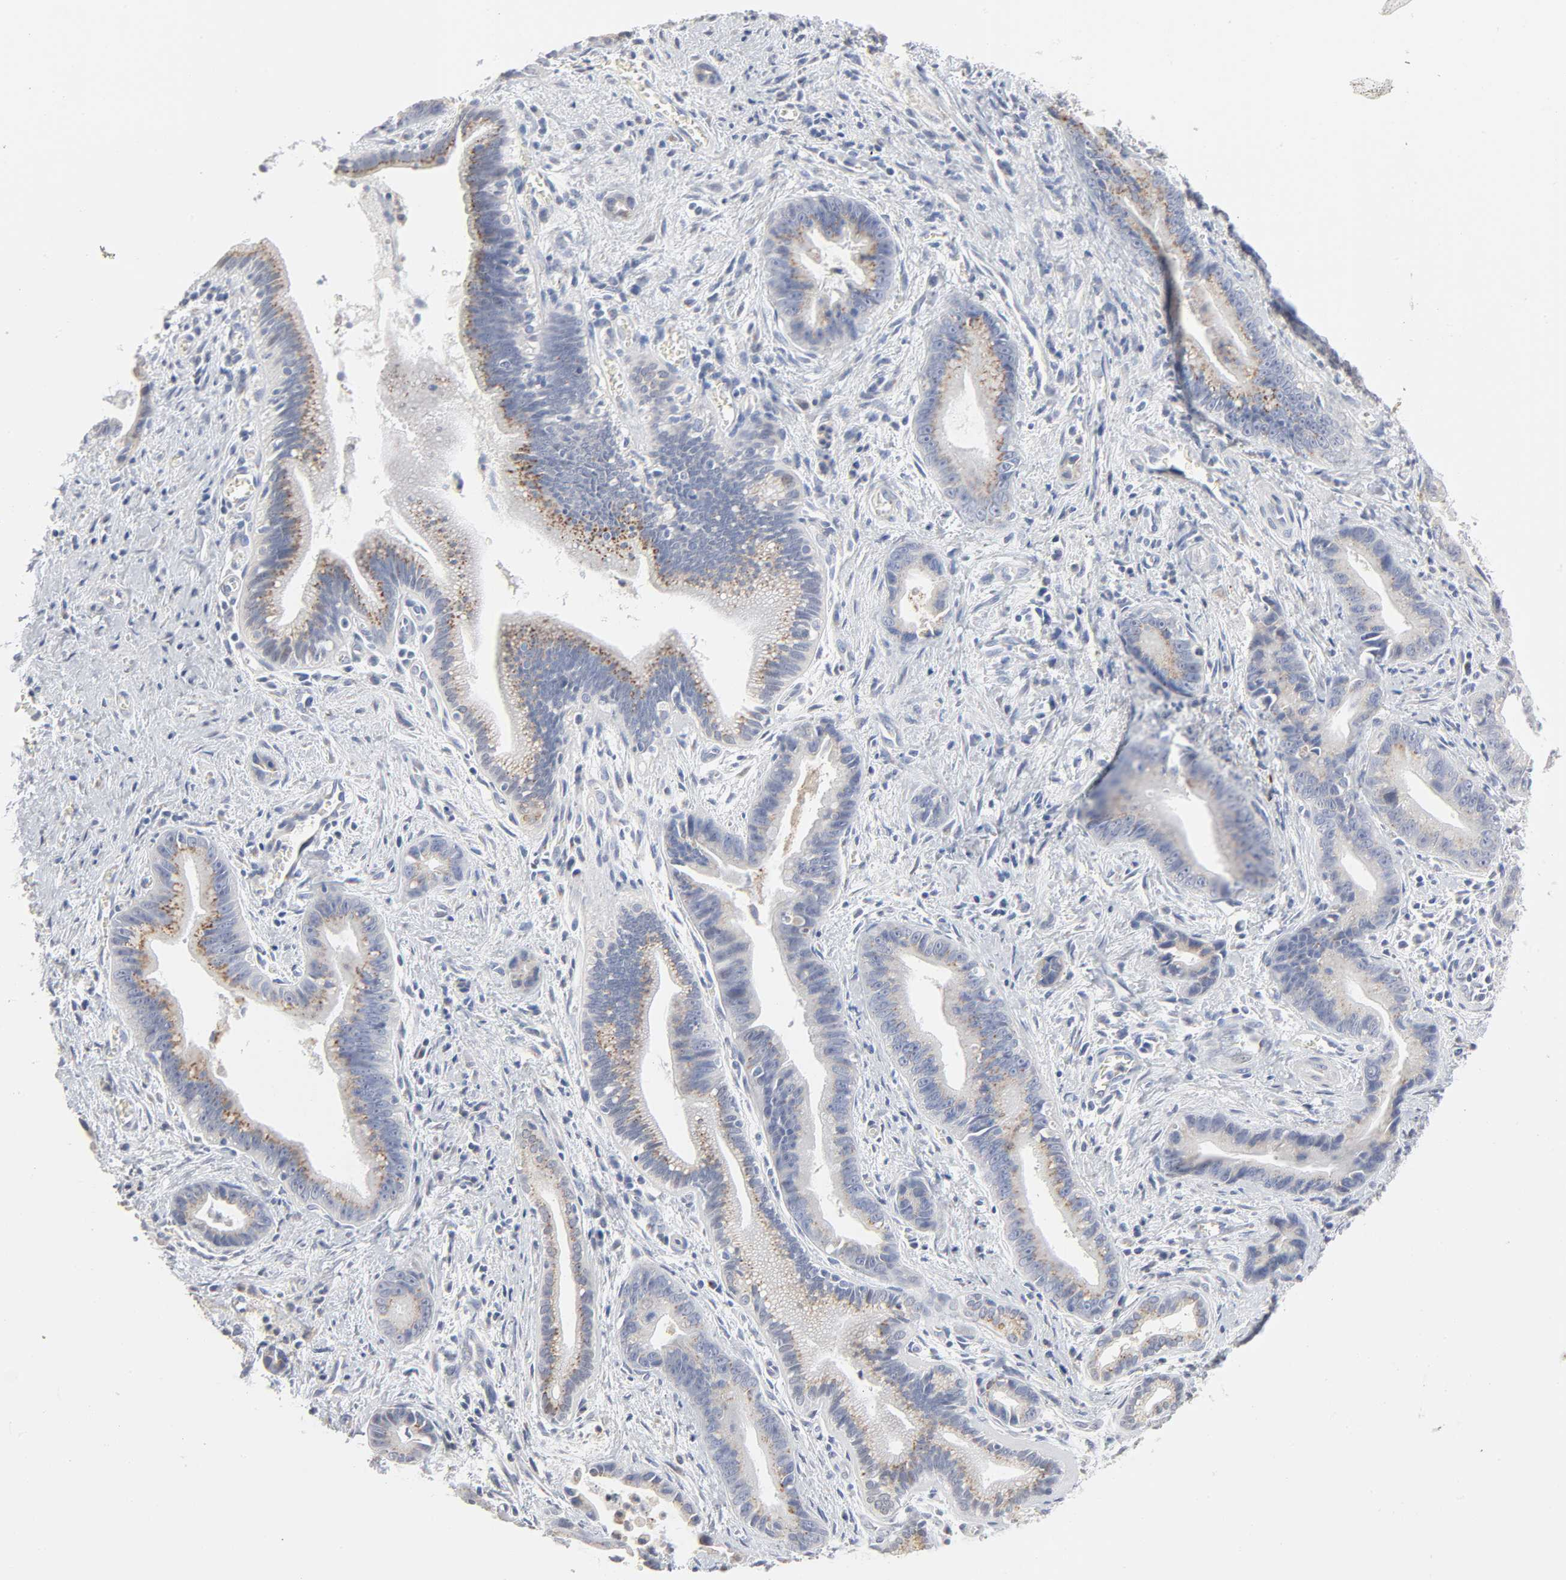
{"staining": {"intensity": "moderate", "quantity": "25%-75%", "location": "cytoplasmic/membranous"}, "tissue": "liver cancer", "cell_type": "Tumor cells", "image_type": "cancer", "snomed": [{"axis": "morphology", "description": "Cholangiocarcinoma"}, {"axis": "topography", "description": "Liver"}], "caption": "Protein staining of liver cancer (cholangiocarcinoma) tissue demonstrates moderate cytoplasmic/membranous expression in approximately 25%-75% of tumor cells.", "gene": "AK7", "patient": {"sex": "female", "age": 55}}